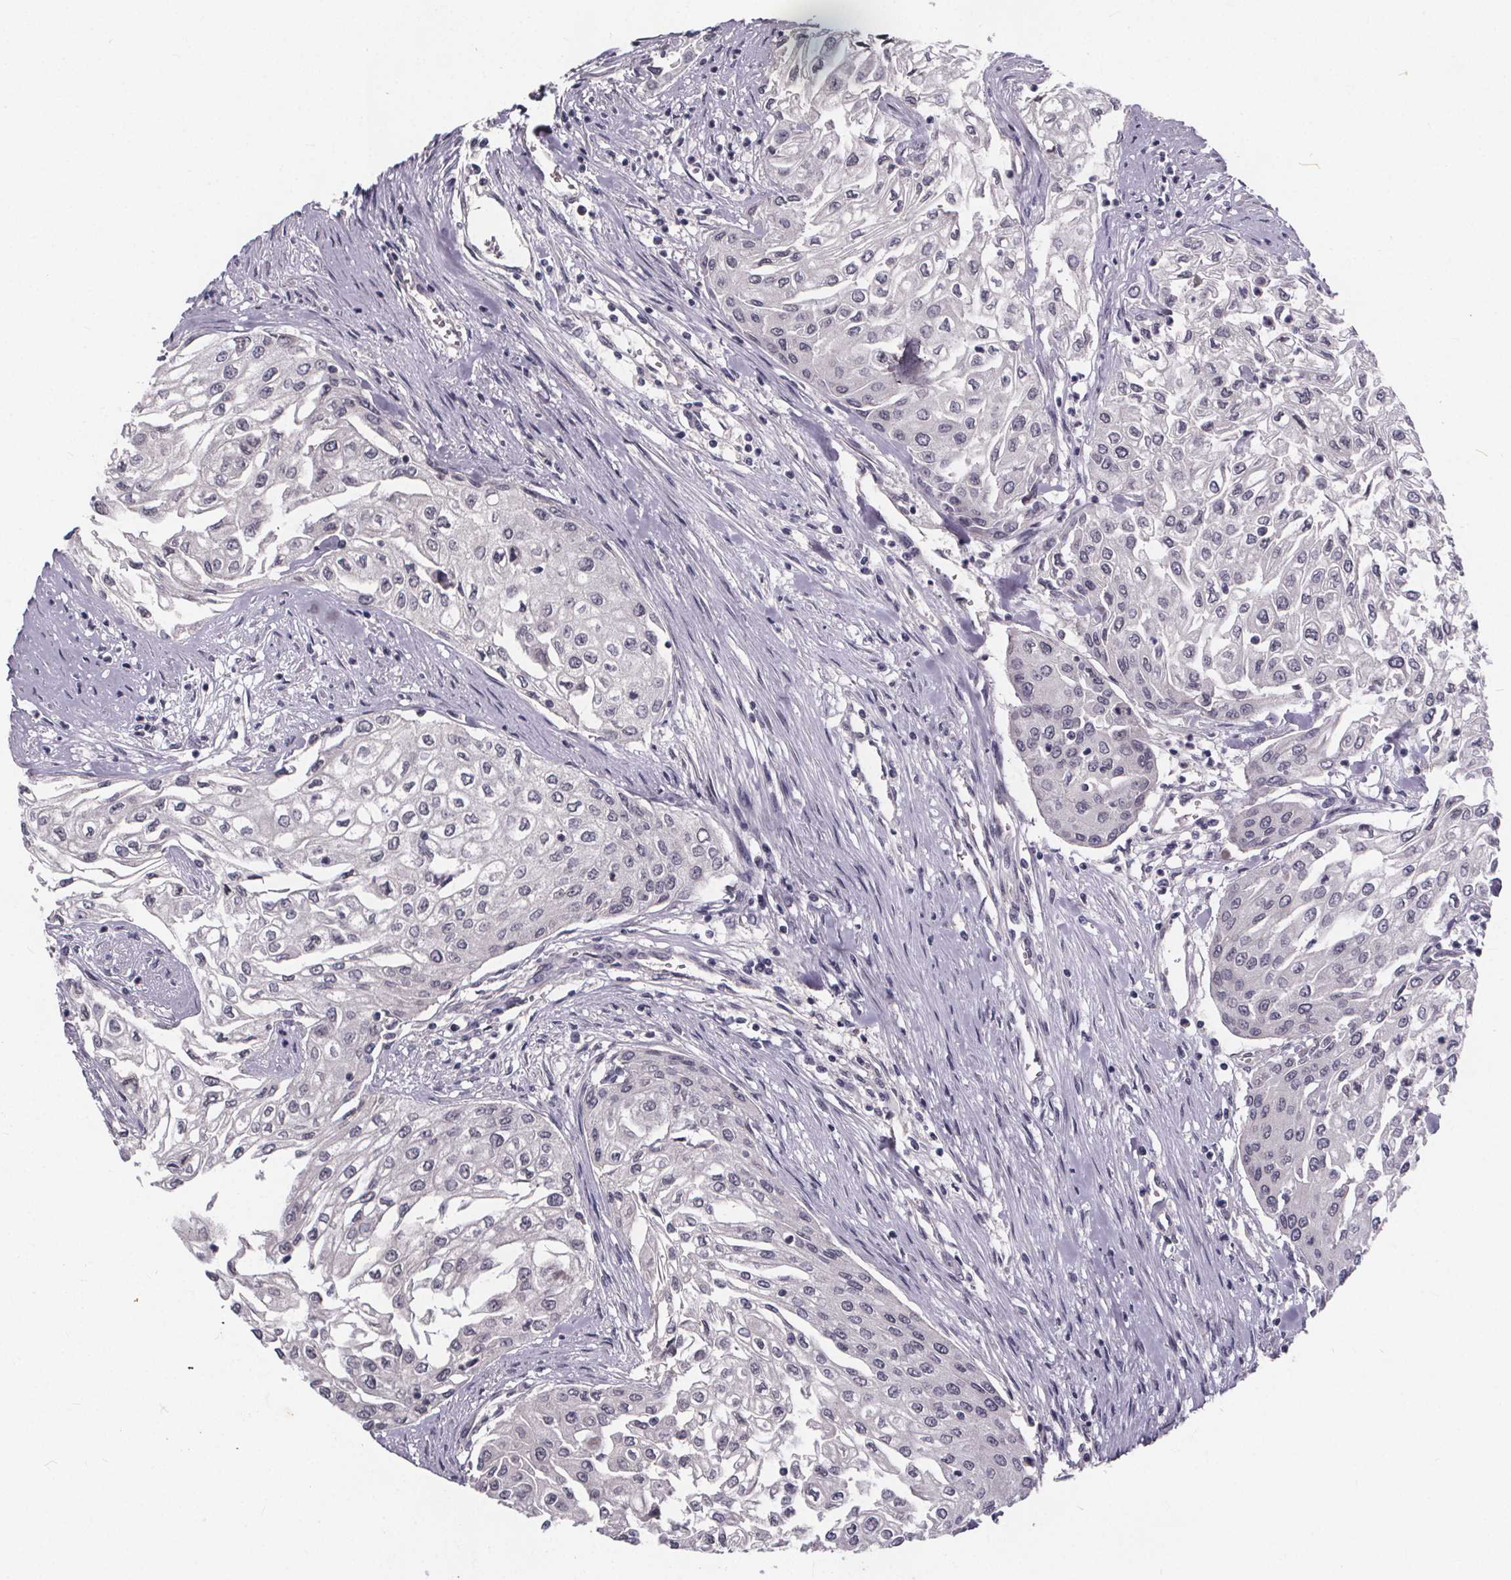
{"staining": {"intensity": "negative", "quantity": "none", "location": "none"}, "tissue": "urothelial cancer", "cell_type": "Tumor cells", "image_type": "cancer", "snomed": [{"axis": "morphology", "description": "Urothelial carcinoma, High grade"}, {"axis": "topography", "description": "Urinary bladder"}], "caption": "High-grade urothelial carcinoma stained for a protein using immunohistochemistry displays no positivity tumor cells.", "gene": "FAM181B", "patient": {"sex": "male", "age": 62}}